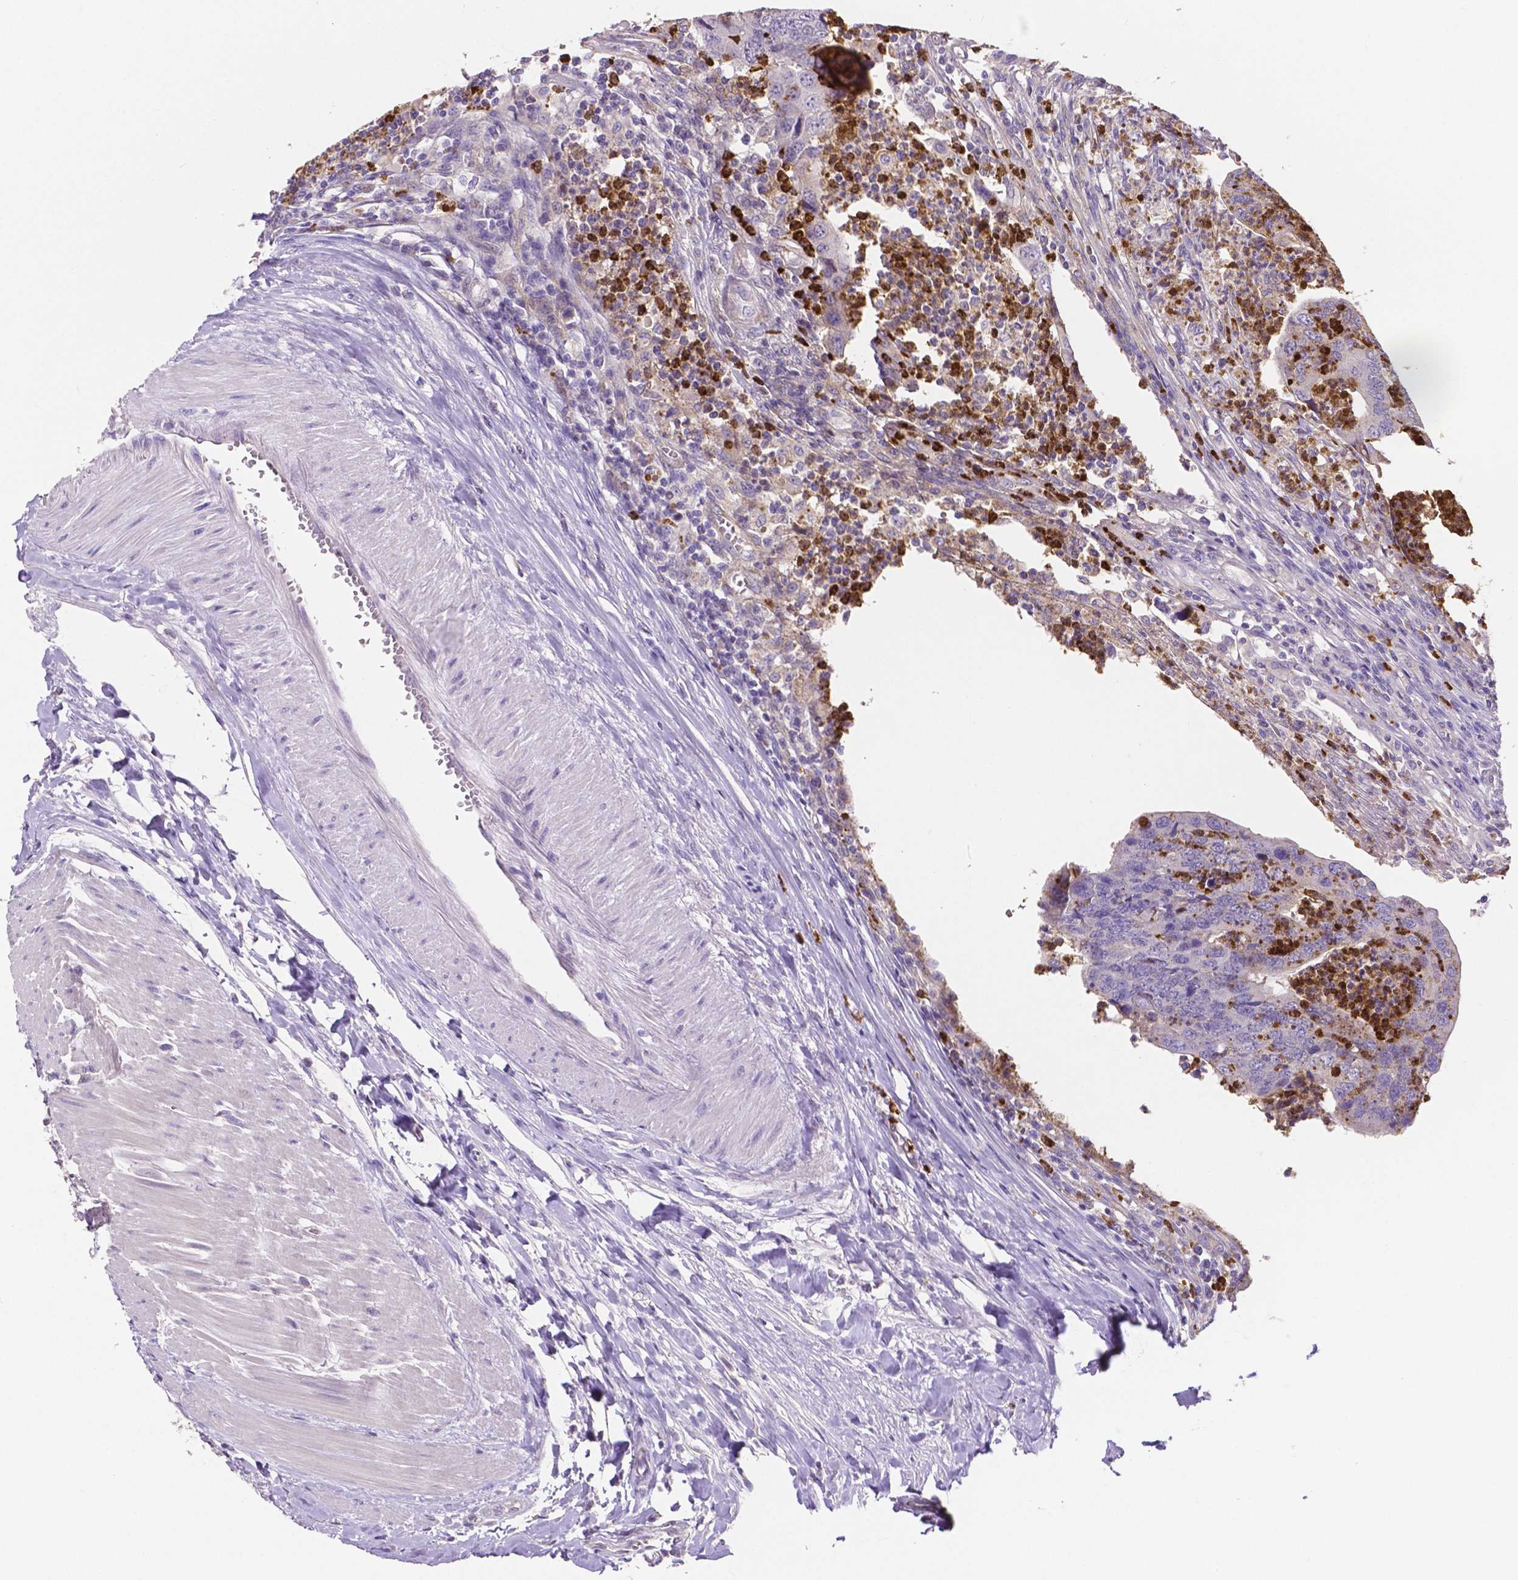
{"staining": {"intensity": "negative", "quantity": "none", "location": "none"}, "tissue": "colorectal cancer", "cell_type": "Tumor cells", "image_type": "cancer", "snomed": [{"axis": "morphology", "description": "Adenocarcinoma, NOS"}, {"axis": "topography", "description": "Colon"}], "caption": "This is an IHC image of human colorectal cancer (adenocarcinoma). There is no expression in tumor cells.", "gene": "MMP9", "patient": {"sex": "female", "age": 67}}